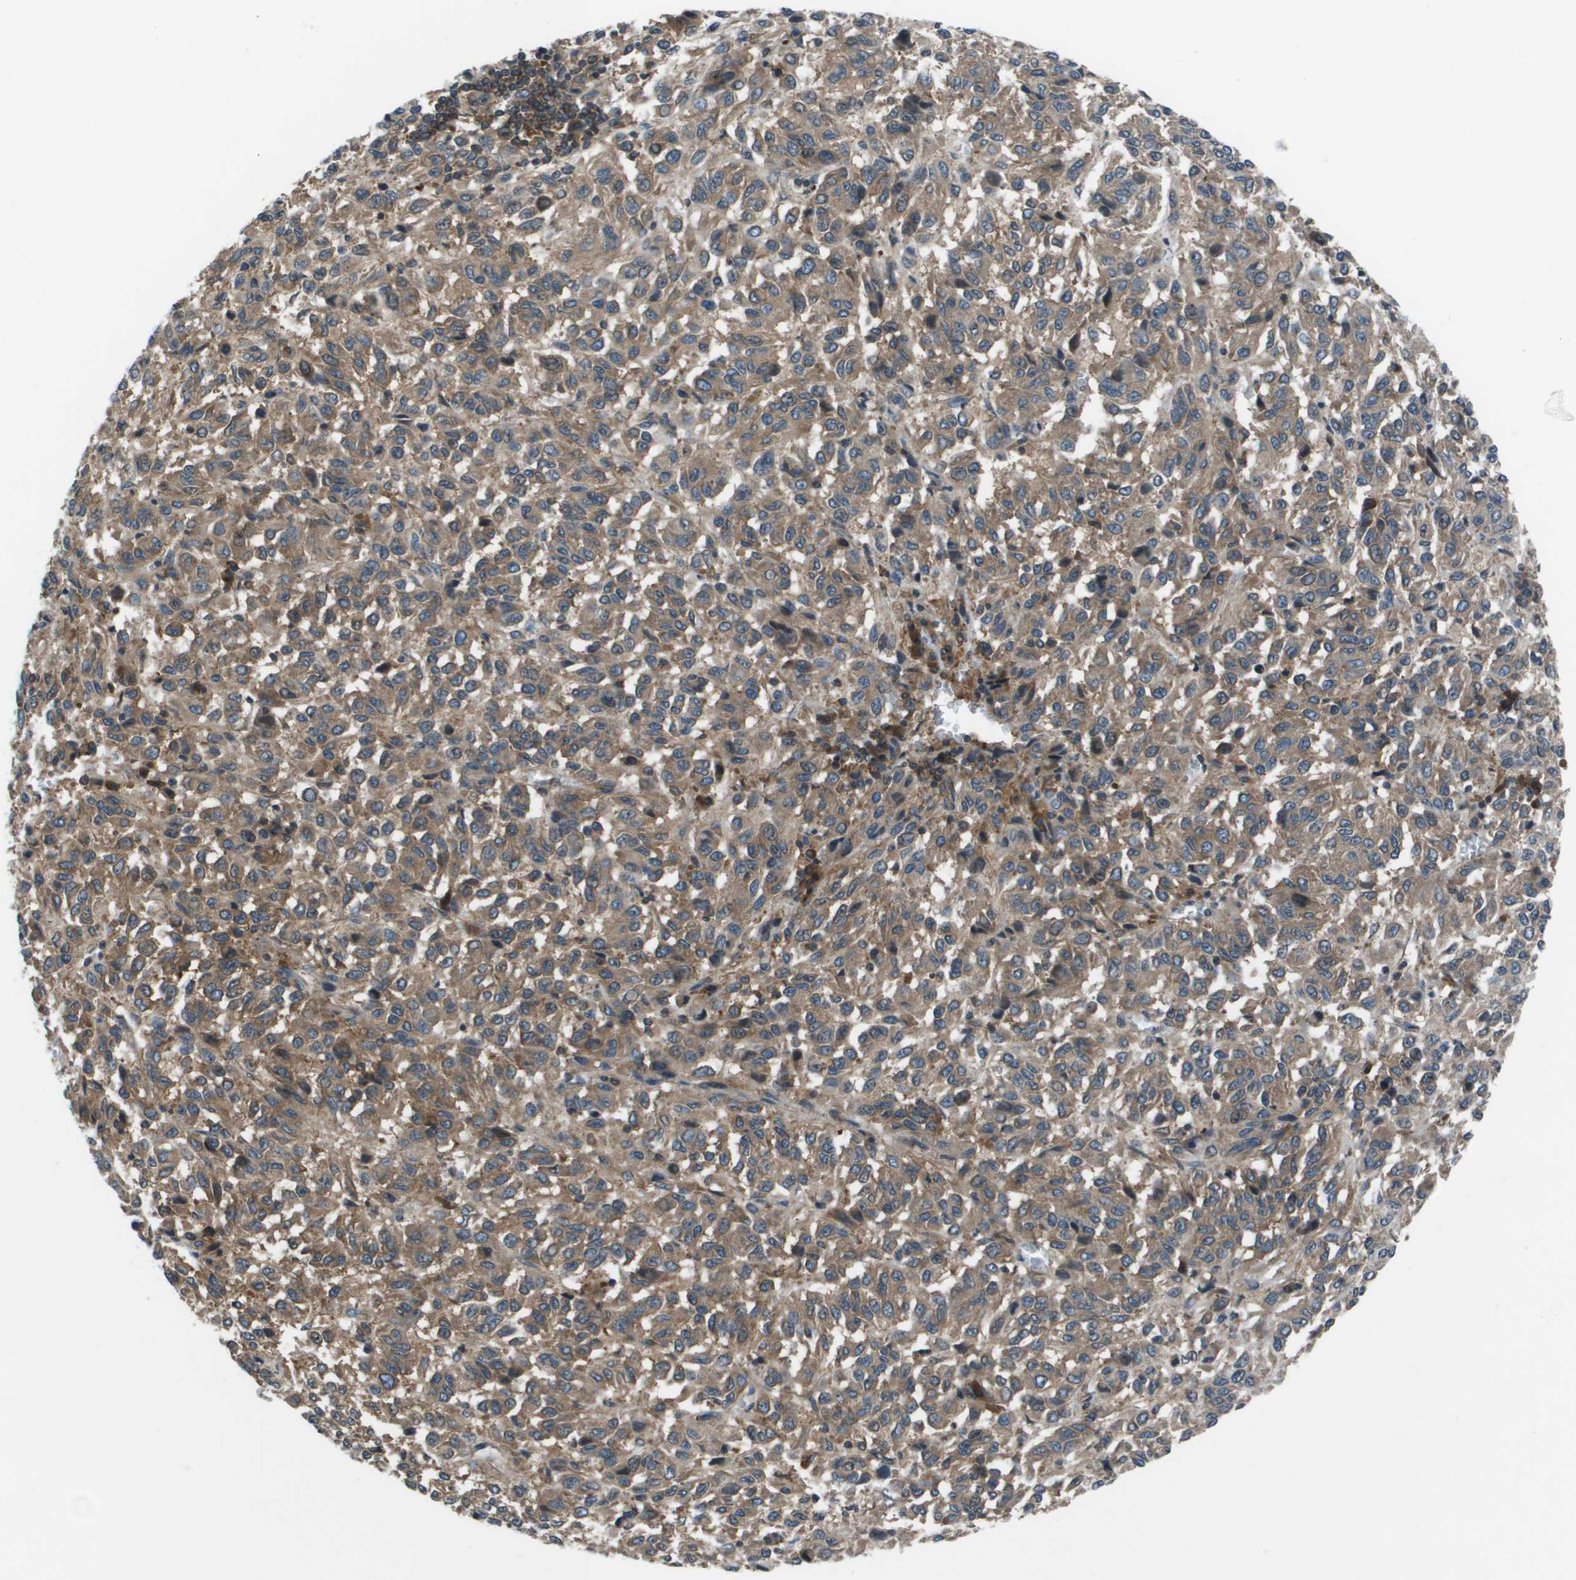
{"staining": {"intensity": "moderate", "quantity": ">75%", "location": "cytoplasmic/membranous"}, "tissue": "melanoma", "cell_type": "Tumor cells", "image_type": "cancer", "snomed": [{"axis": "morphology", "description": "Malignant melanoma, Metastatic site"}, {"axis": "topography", "description": "Lung"}], "caption": "High-power microscopy captured an immunohistochemistry photomicrograph of melanoma, revealing moderate cytoplasmic/membranous positivity in approximately >75% of tumor cells. Nuclei are stained in blue.", "gene": "EIF3B", "patient": {"sex": "male", "age": 64}}